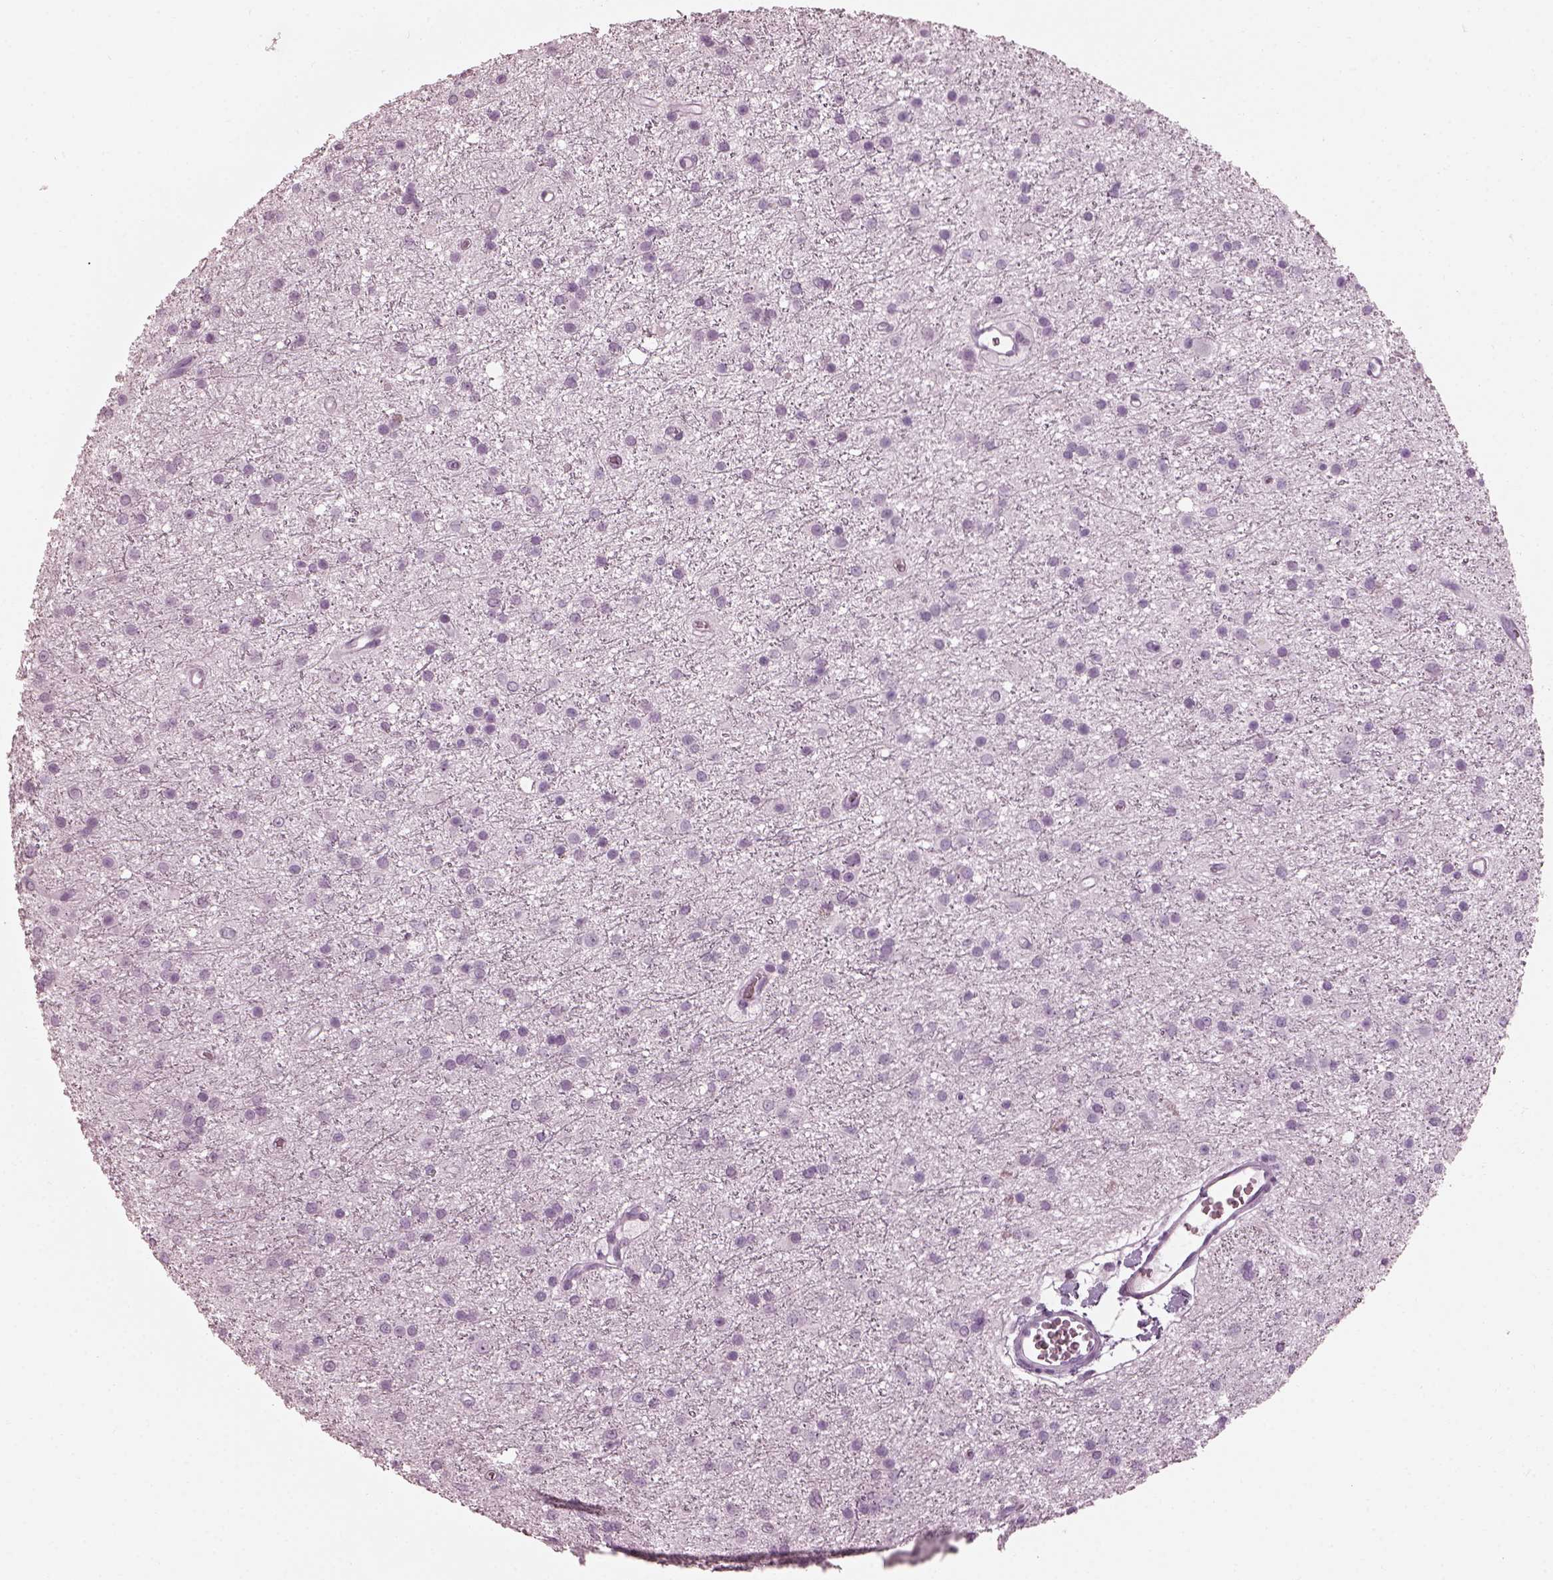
{"staining": {"intensity": "negative", "quantity": "none", "location": "none"}, "tissue": "glioma", "cell_type": "Tumor cells", "image_type": "cancer", "snomed": [{"axis": "morphology", "description": "Glioma, malignant, Low grade"}, {"axis": "topography", "description": "Brain"}], "caption": "Tumor cells are negative for protein expression in human malignant glioma (low-grade).", "gene": "TCHHL1", "patient": {"sex": "male", "age": 27}}